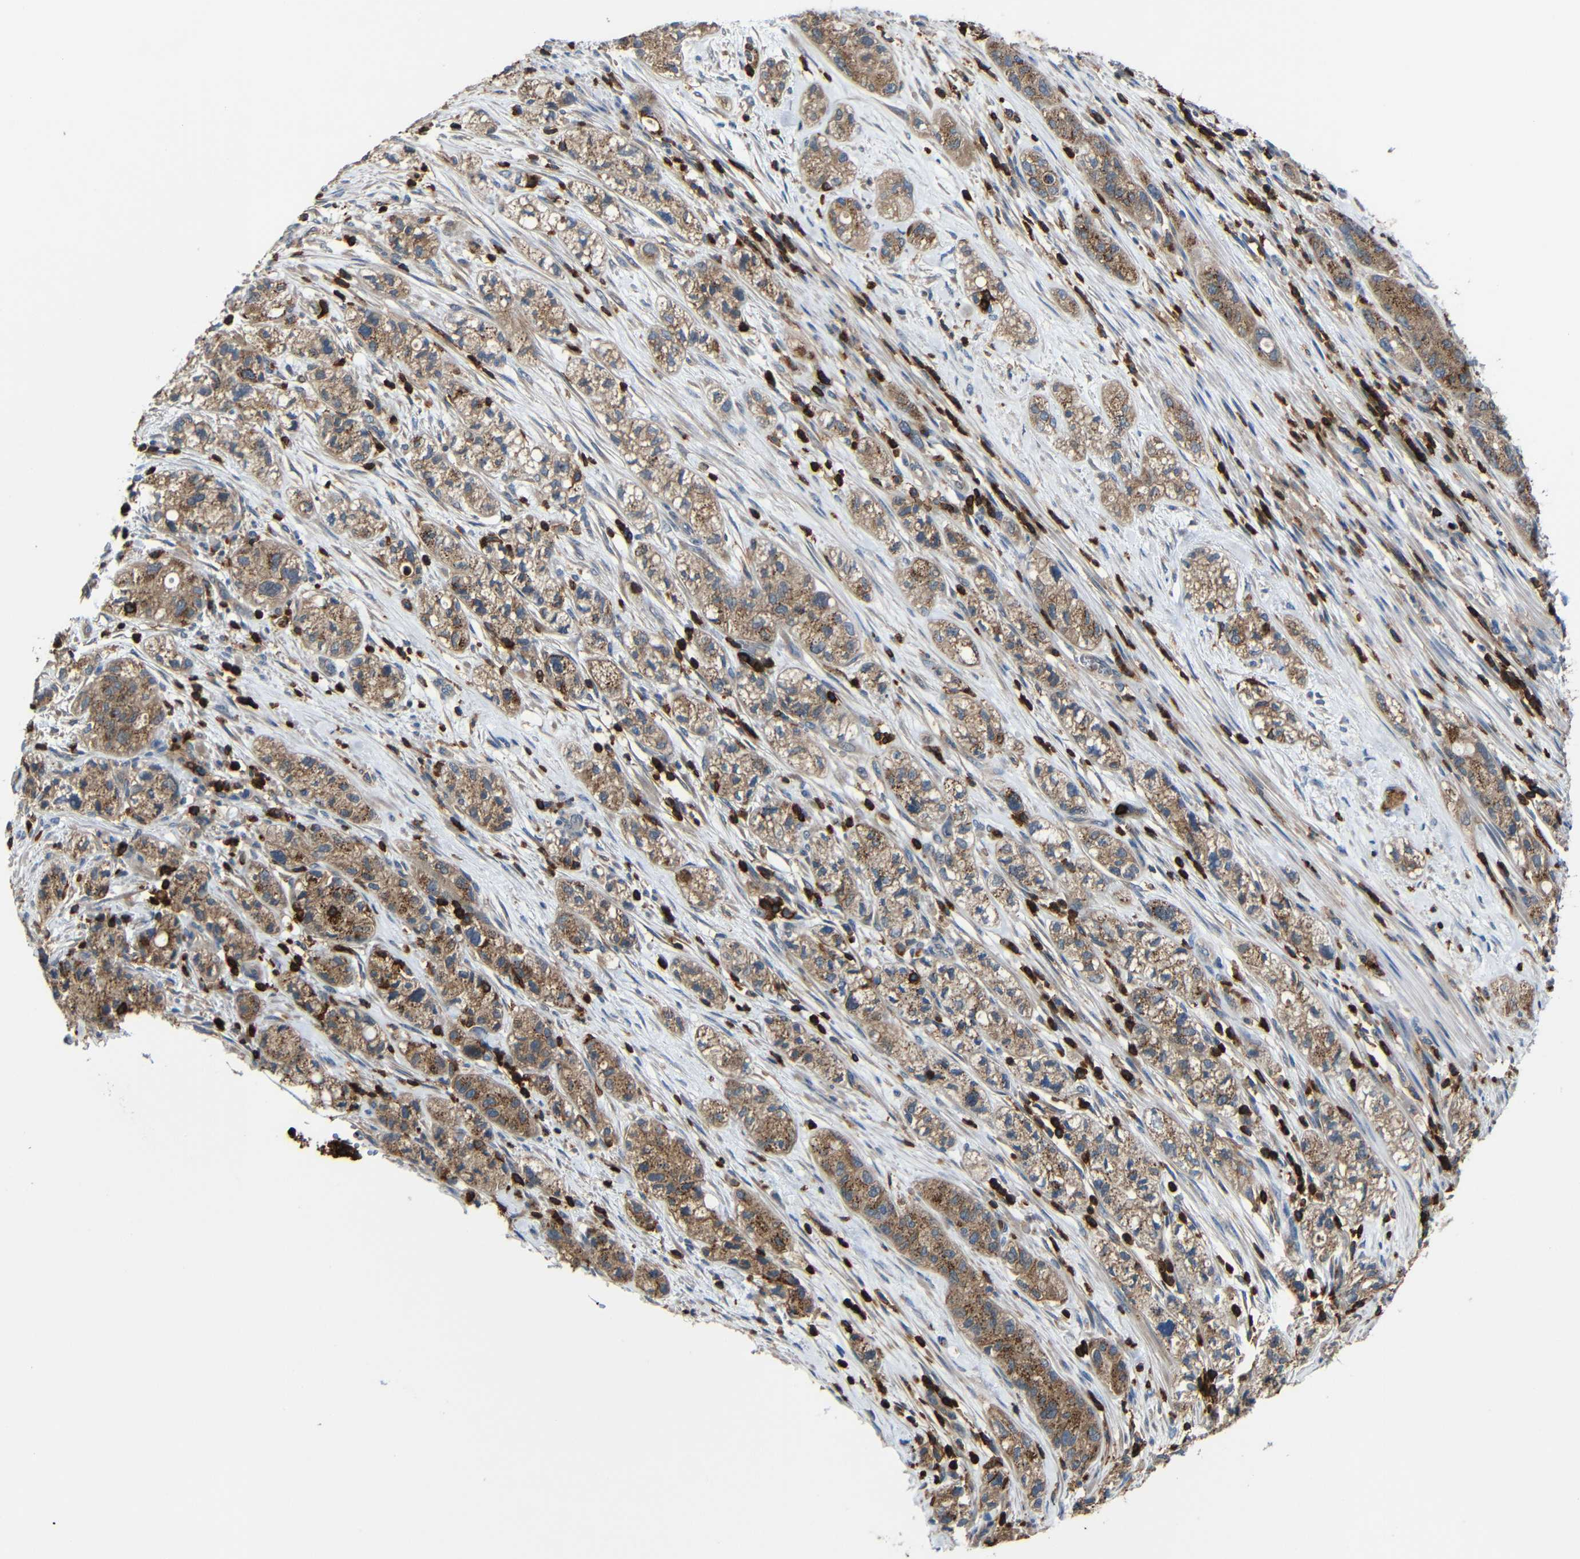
{"staining": {"intensity": "moderate", "quantity": ">75%", "location": "cytoplasmic/membranous"}, "tissue": "pancreatic cancer", "cell_type": "Tumor cells", "image_type": "cancer", "snomed": [{"axis": "morphology", "description": "Adenocarcinoma, NOS"}, {"axis": "topography", "description": "Pancreas"}], "caption": "Pancreatic adenocarcinoma stained for a protein exhibits moderate cytoplasmic/membranous positivity in tumor cells.", "gene": "P2RY12", "patient": {"sex": "female", "age": 78}}